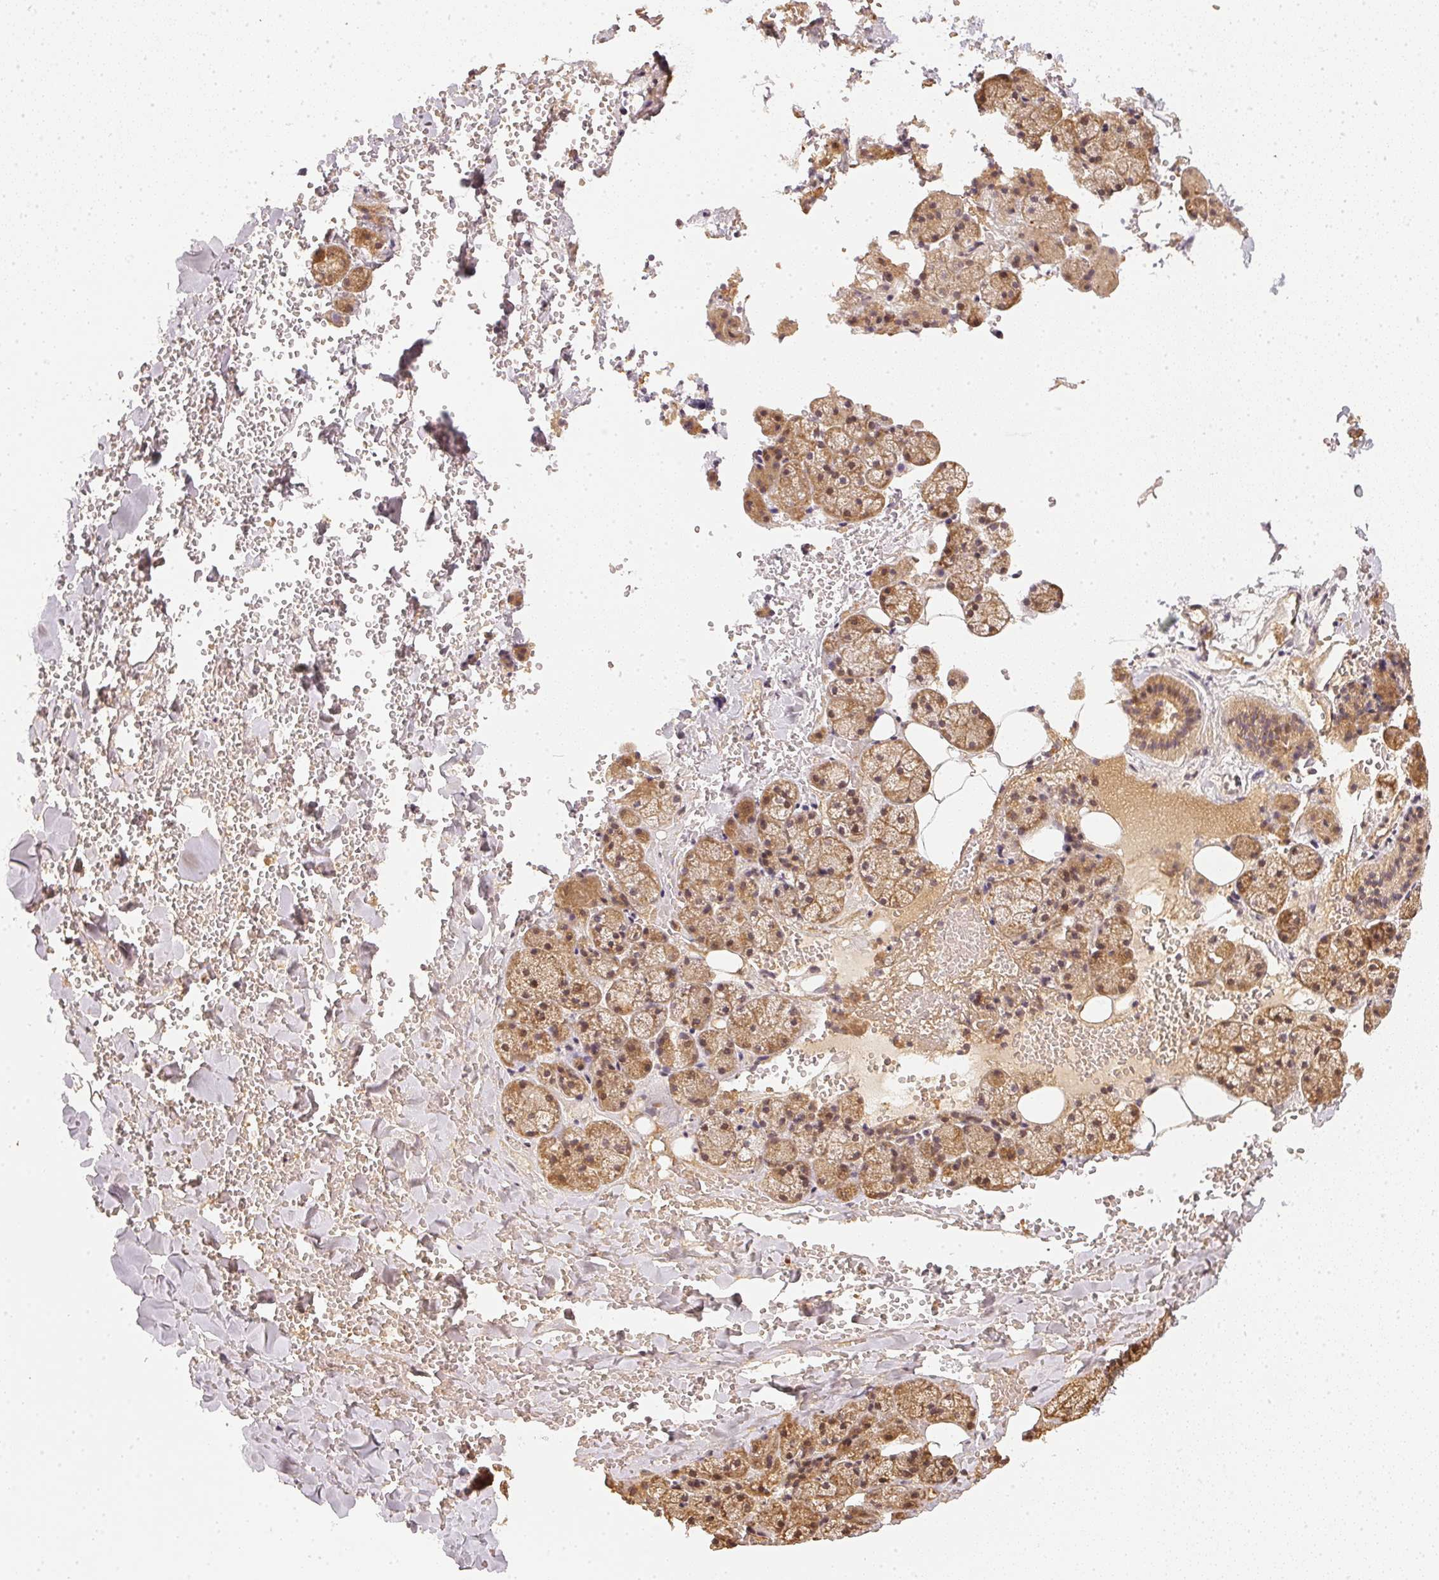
{"staining": {"intensity": "weak", "quantity": "<25%", "location": "cytoplasmic/membranous"}, "tissue": "salivary gland", "cell_type": "Glandular cells", "image_type": "normal", "snomed": [{"axis": "morphology", "description": "Normal tissue, NOS"}, {"axis": "topography", "description": "Salivary gland"}, {"axis": "topography", "description": "Peripheral nerve tissue"}], "caption": "DAB immunohistochemical staining of normal human salivary gland displays no significant positivity in glandular cells.", "gene": "SERPINE1", "patient": {"sex": "male", "age": 38}}